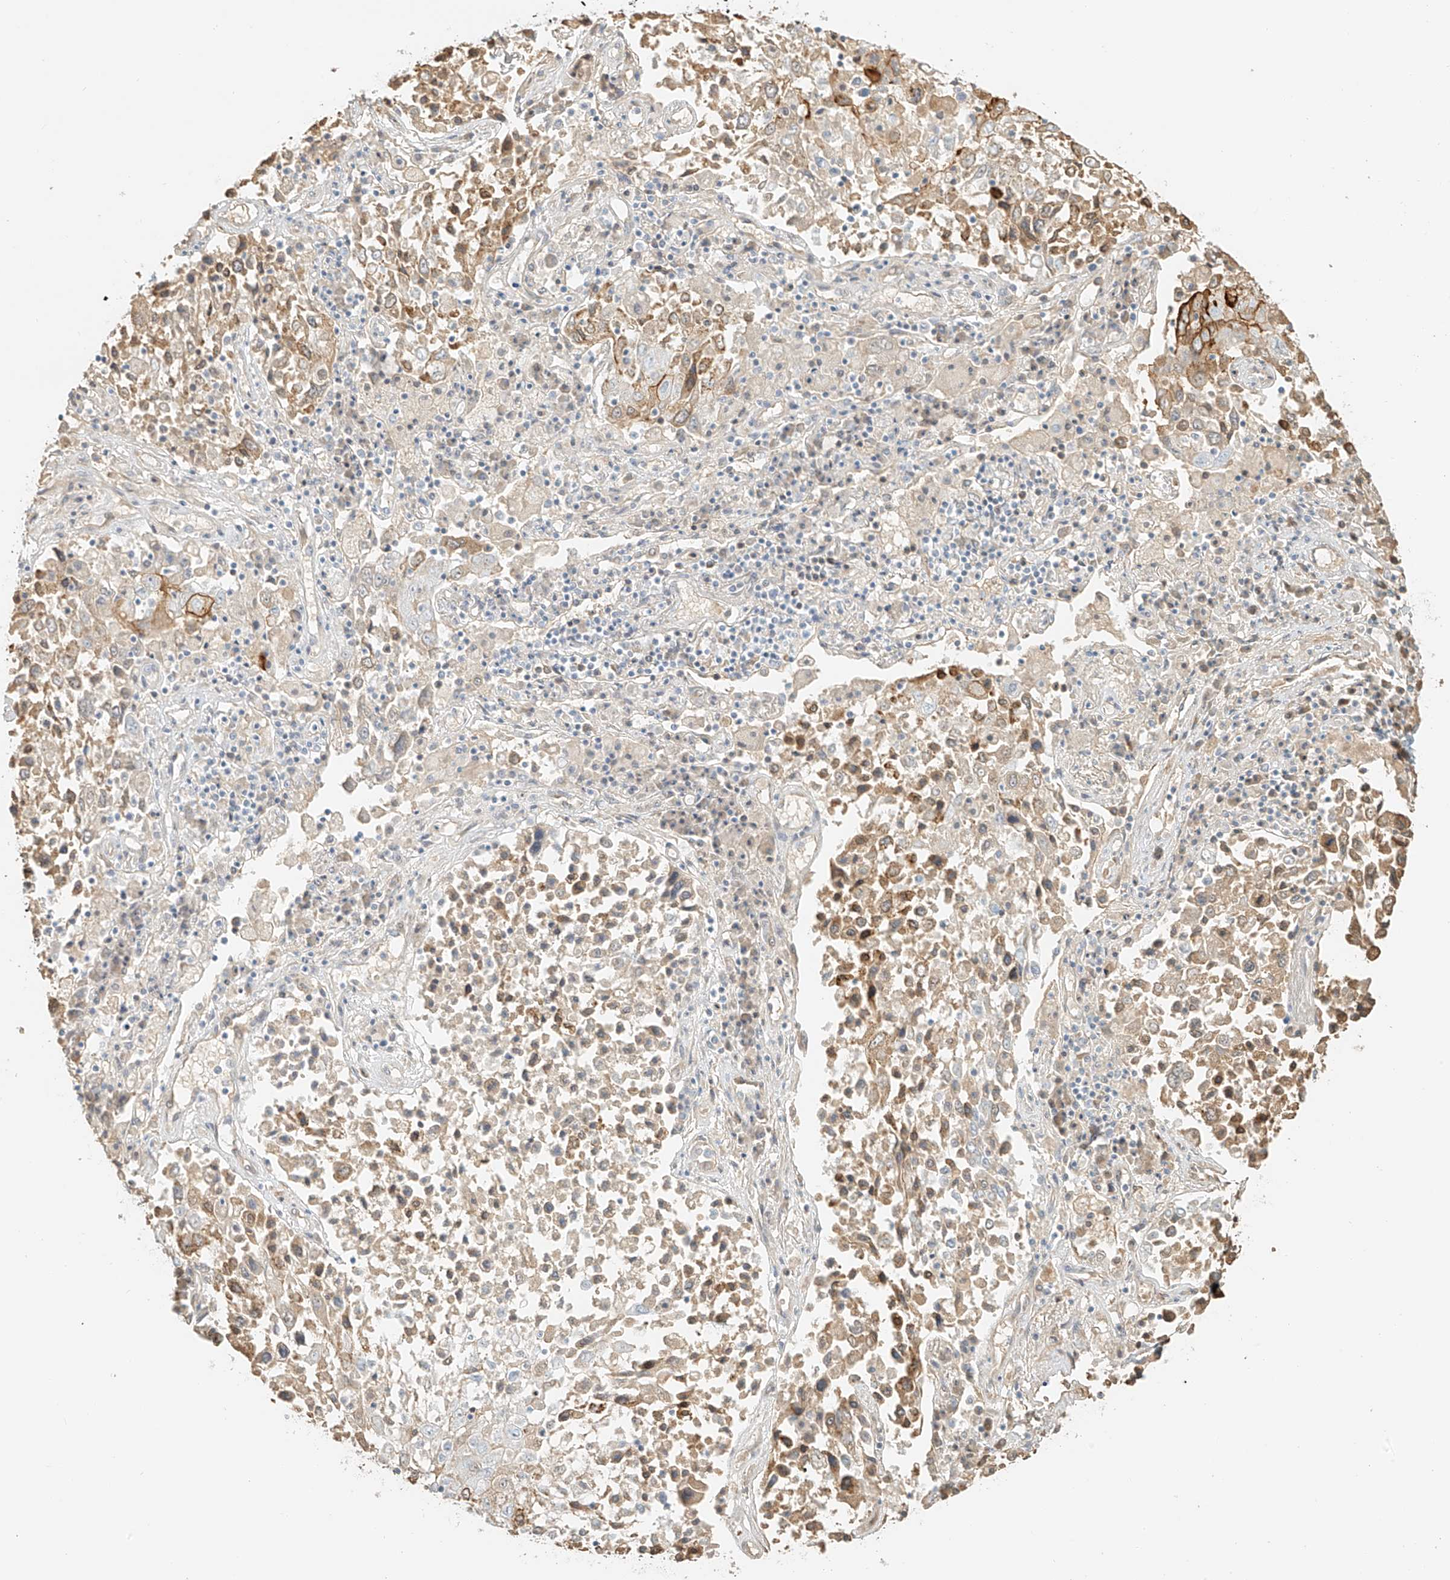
{"staining": {"intensity": "weak", "quantity": "25%-75%", "location": "cytoplasmic/membranous"}, "tissue": "lung cancer", "cell_type": "Tumor cells", "image_type": "cancer", "snomed": [{"axis": "morphology", "description": "Squamous cell carcinoma, NOS"}, {"axis": "topography", "description": "Lung"}], "caption": "Lung cancer stained for a protein (brown) exhibits weak cytoplasmic/membranous positive staining in approximately 25%-75% of tumor cells.", "gene": "UPK1B", "patient": {"sex": "male", "age": 65}}